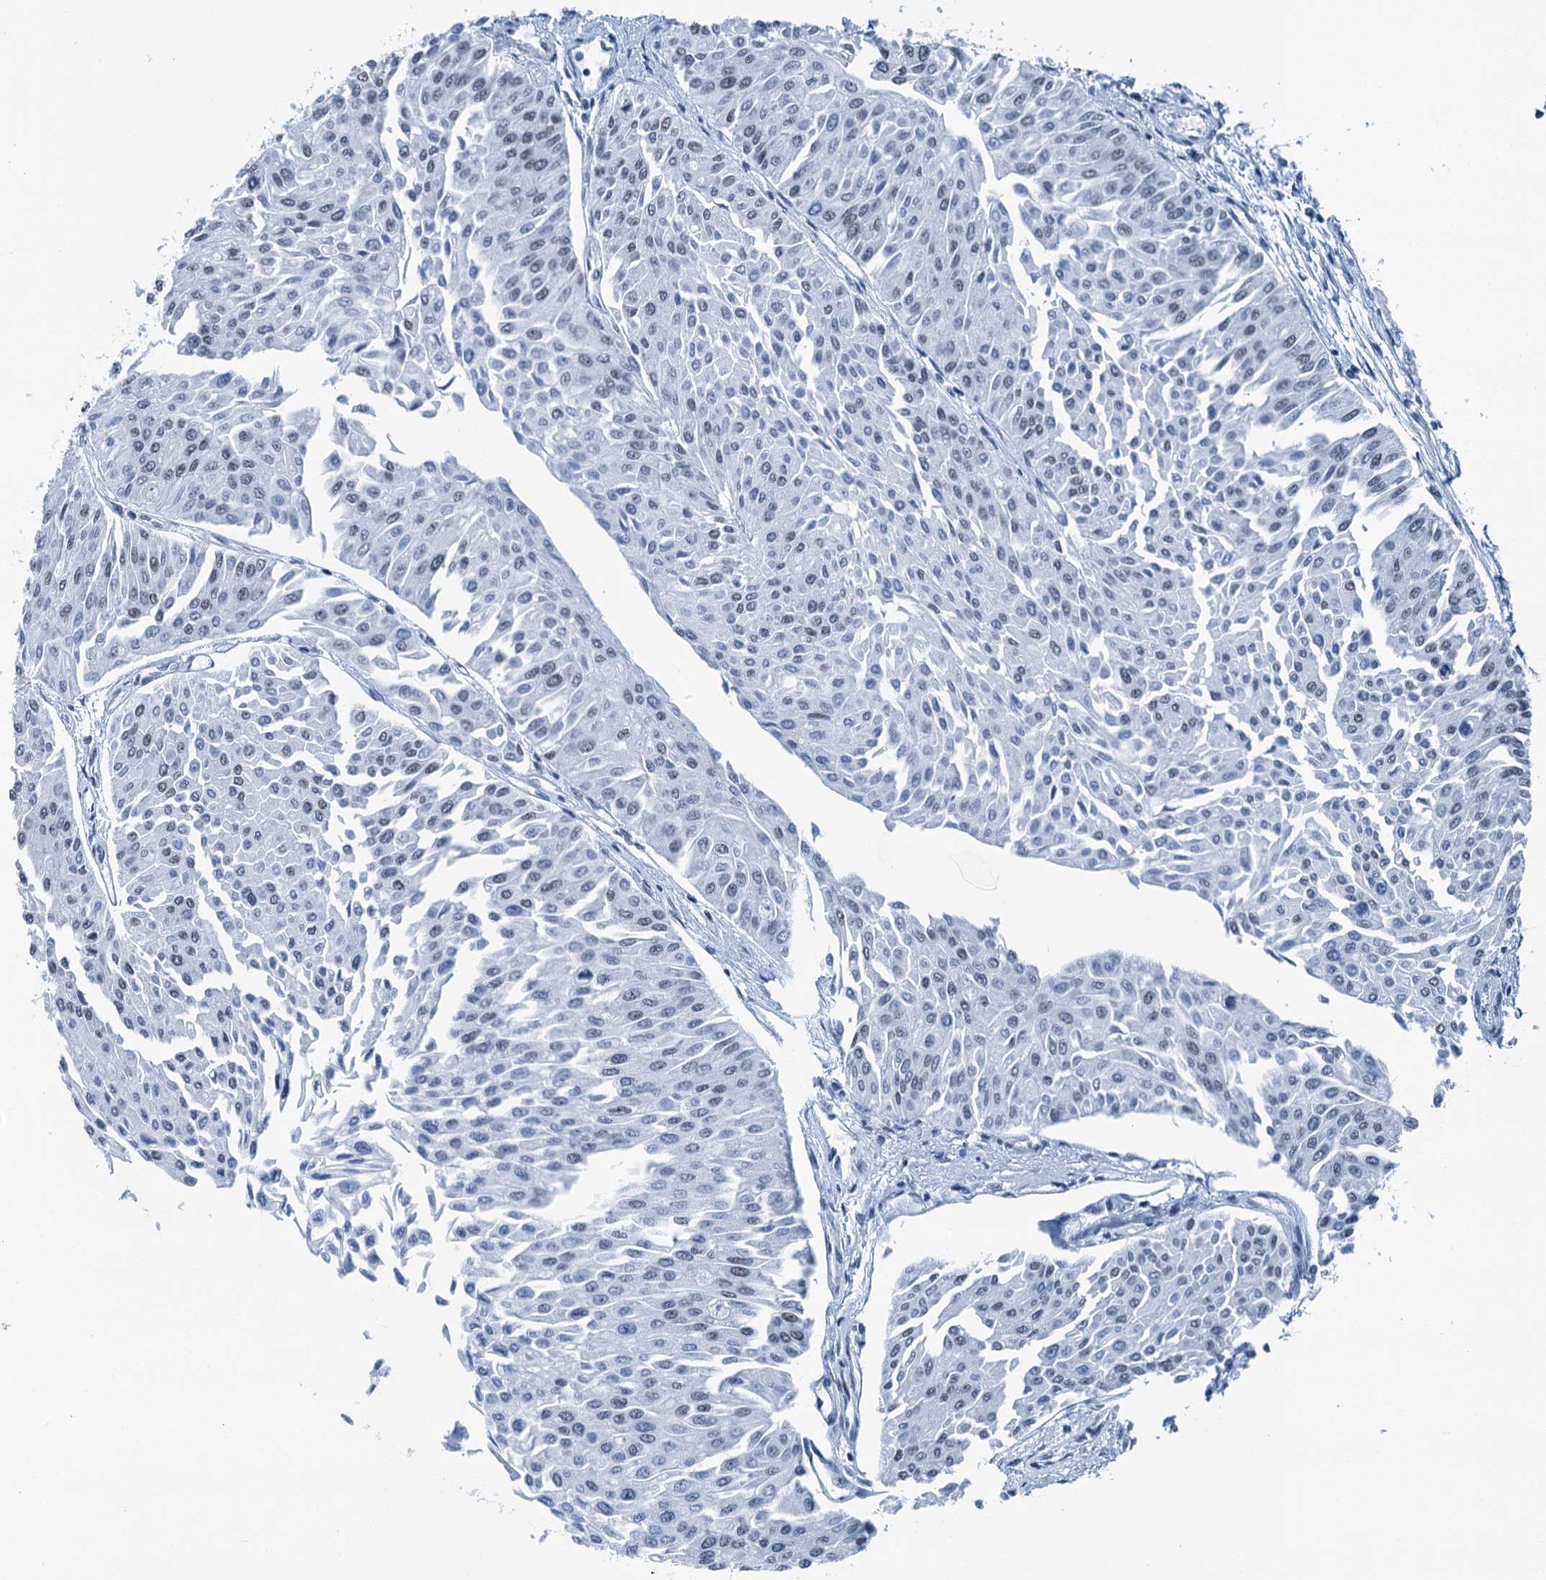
{"staining": {"intensity": "negative", "quantity": "none", "location": "none"}, "tissue": "urothelial cancer", "cell_type": "Tumor cells", "image_type": "cancer", "snomed": [{"axis": "morphology", "description": "Urothelial carcinoma, Low grade"}, {"axis": "topography", "description": "Urinary bladder"}], "caption": "This is a micrograph of immunohistochemistry (IHC) staining of urothelial cancer, which shows no expression in tumor cells.", "gene": "TRPT1", "patient": {"sex": "male", "age": 67}}